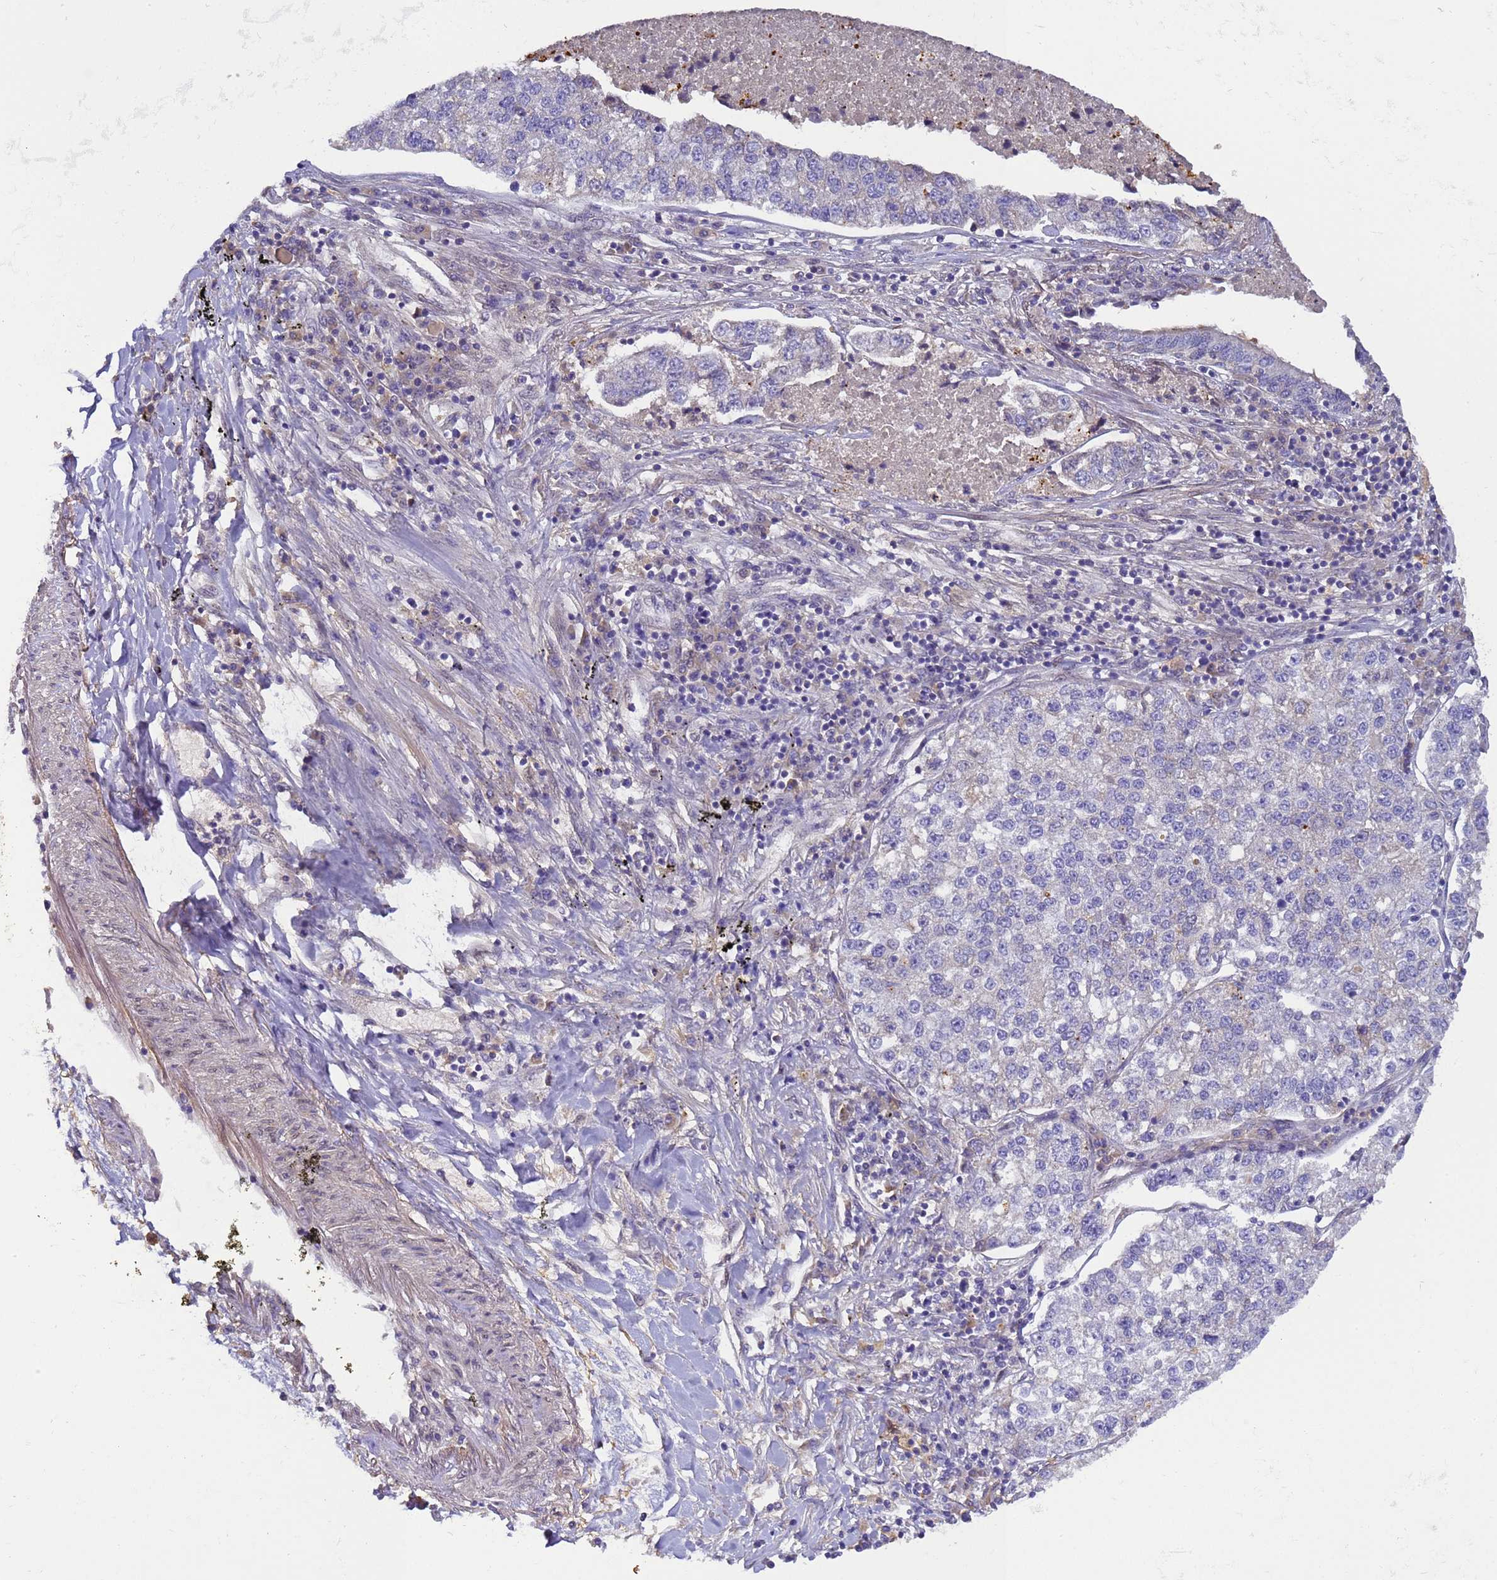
{"staining": {"intensity": "negative", "quantity": "none", "location": "none"}, "tissue": "lung cancer", "cell_type": "Tumor cells", "image_type": "cancer", "snomed": [{"axis": "morphology", "description": "Adenocarcinoma, NOS"}, {"axis": "topography", "description": "Lung"}], "caption": "Tumor cells are negative for protein expression in human lung cancer (adenocarcinoma).", "gene": "TBCD", "patient": {"sex": "male", "age": 49}}